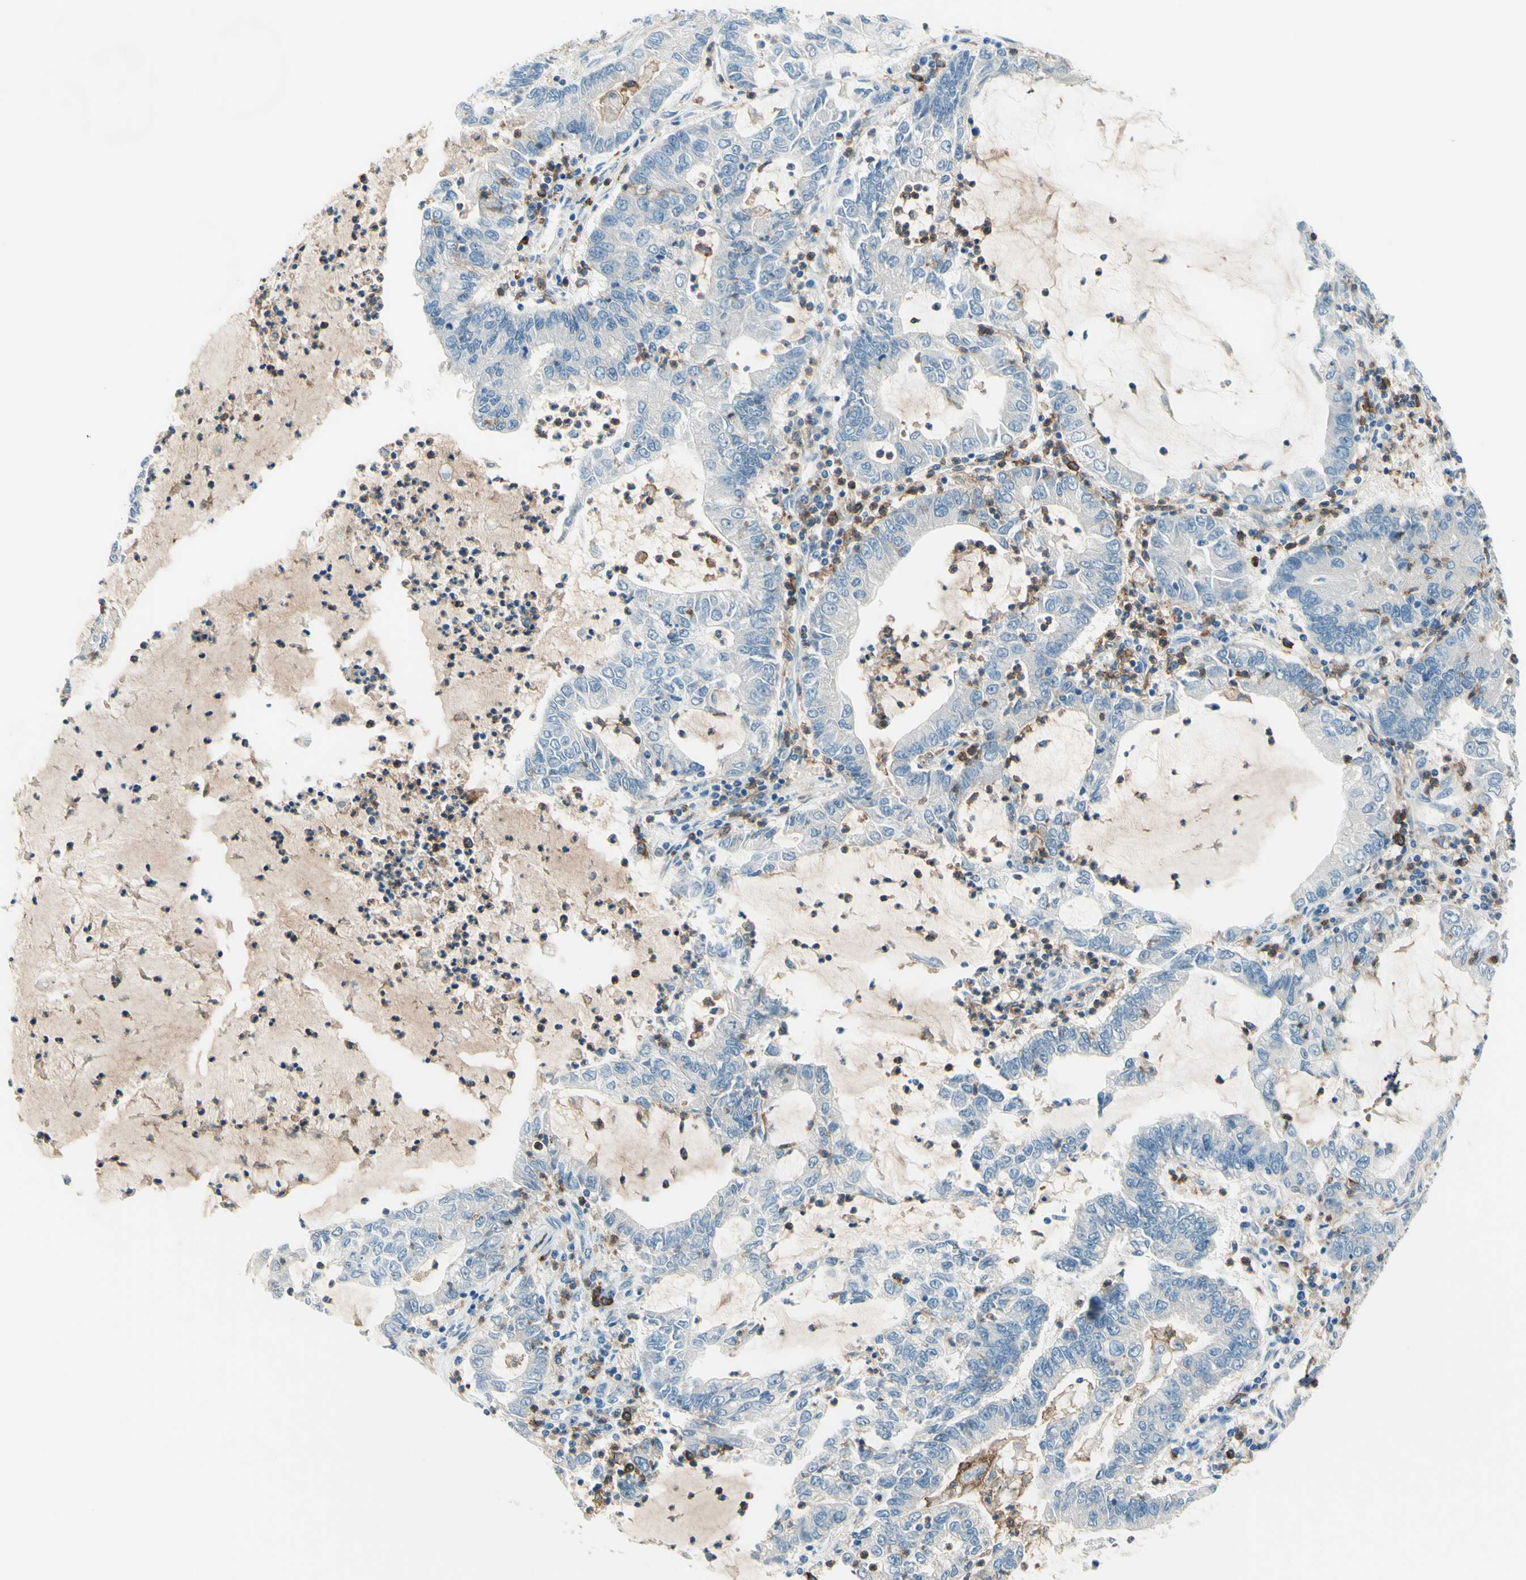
{"staining": {"intensity": "negative", "quantity": "none", "location": "none"}, "tissue": "lung cancer", "cell_type": "Tumor cells", "image_type": "cancer", "snomed": [{"axis": "morphology", "description": "Adenocarcinoma, NOS"}, {"axis": "topography", "description": "Lung"}], "caption": "Immunohistochemistry image of human adenocarcinoma (lung) stained for a protein (brown), which displays no expression in tumor cells.", "gene": "SIGLEC9", "patient": {"sex": "female", "age": 51}}